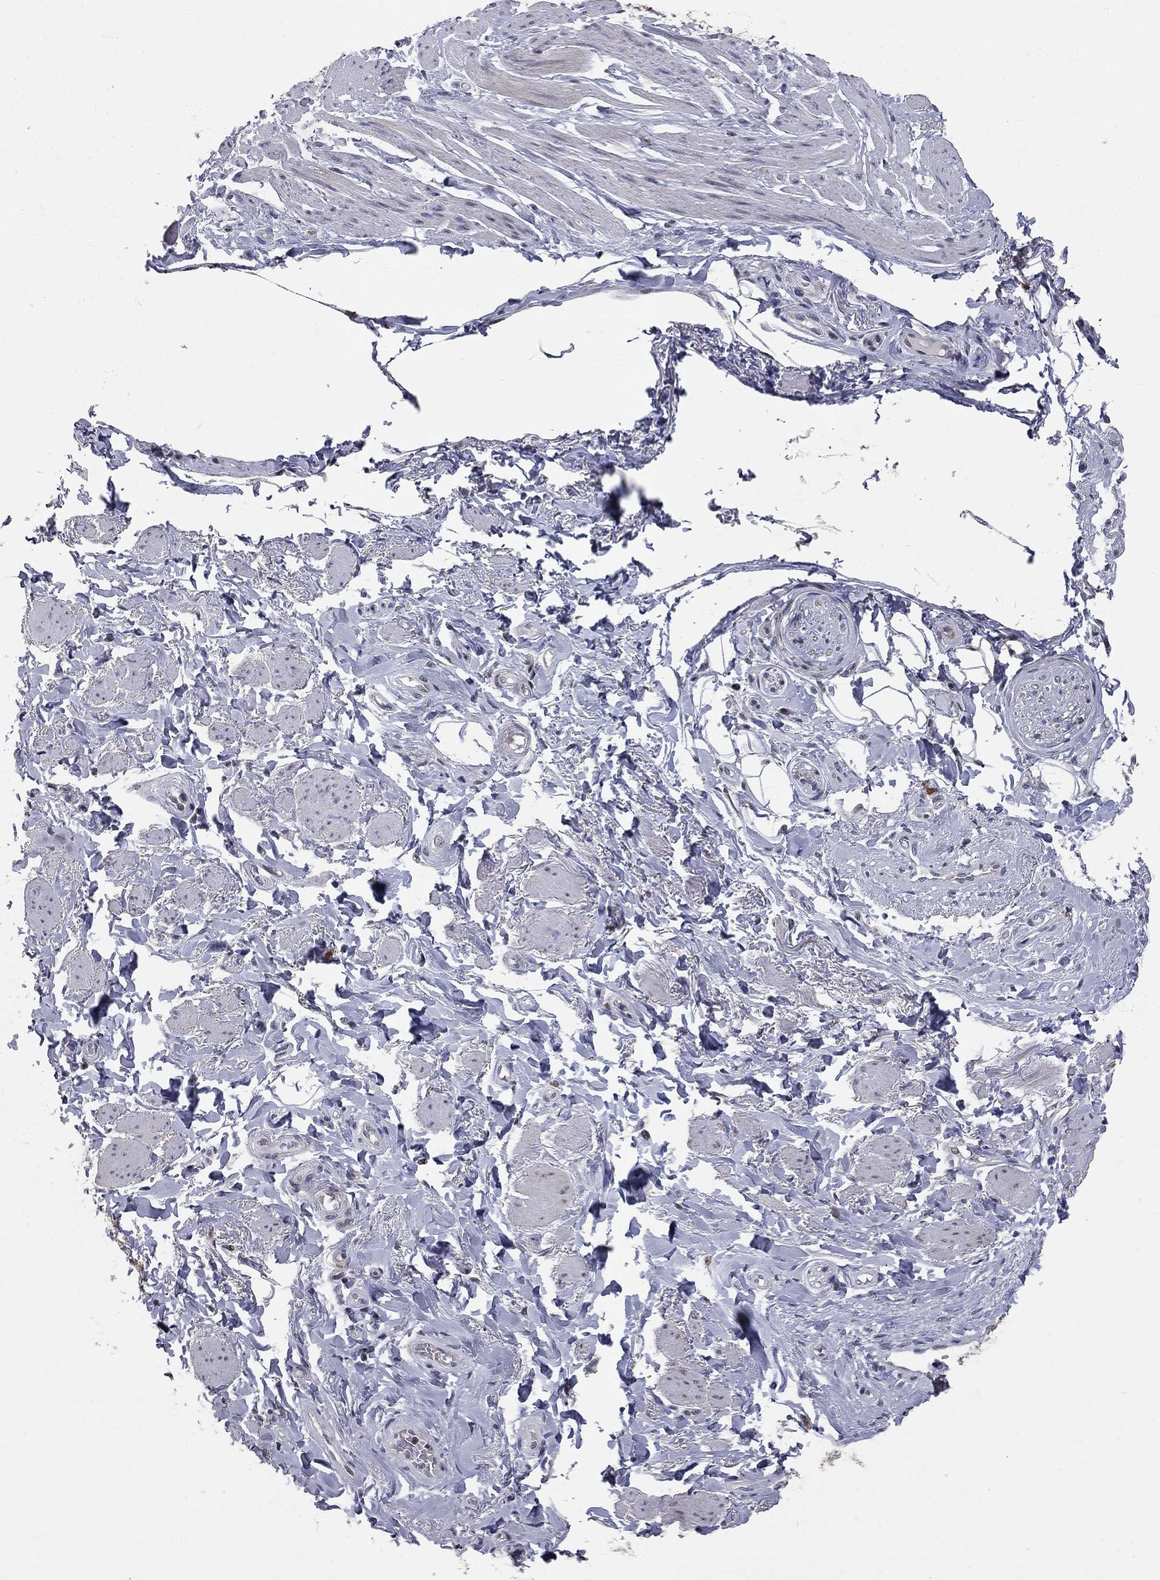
{"staining": {"intensity": "negative", "quantity": "none", "location": "none"}, "tissue": "adipose tissue", "cell_type": "Adipocytes", "image_type": "normal", "snomed": [{"axis": "morphology", "description": "Normal tissue, NOS"}, {"axis": "topography", "description": "Skeletal muscle"}, {"axis": "topography", "description": "Anal"}, {"axis": "topography", "description": "Peripheral nerve tissue"}], "caption": "DAB (3,3'-diaminobenzidine) immunohistochemical staining of benign human adipose tissue reveals no significant staining in adipocytes.", "gene": "HDAC3", "patient": {"sex": "male", "age": 53}}